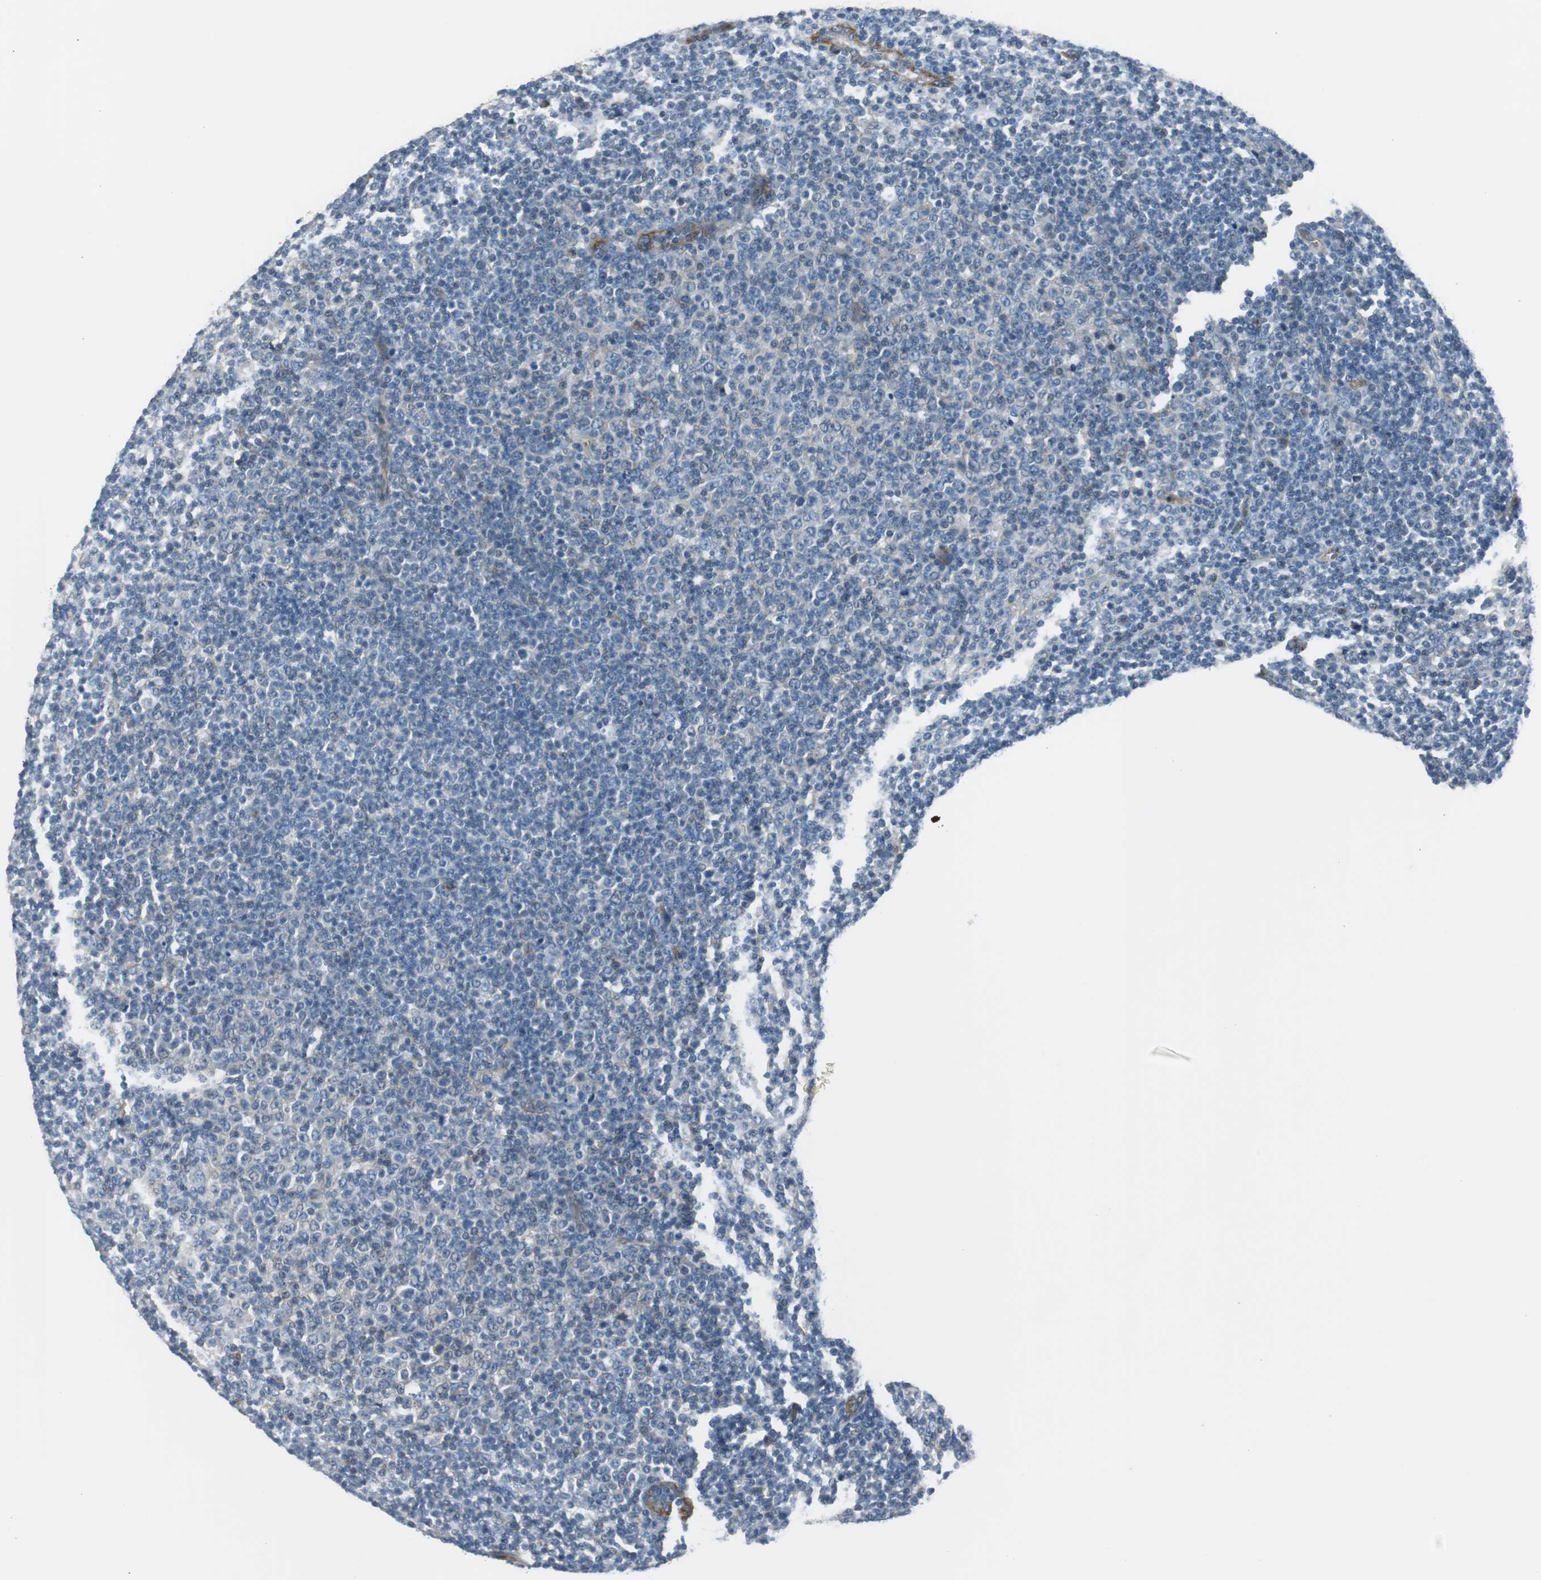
{"staining": {"intensity": "weak", "quantity": "<25%", "location": "cytoplasmic/membranous"}, "tissue": "lymphoma", "cell_type": "Tumor cells", "image_type": "cancer", "snomed": [{"axis": "morphology", "description": "Malignant lymphoma, non-Hodgkin's type, Low grade"}, {"axis": "topography", "description": "Lymph node"}], "caption": "This is a histopathology image of immunohistochemistry (IHC) staining of low-grade malignant lymphoma, non-Hodgkin's type, which shows no expression in tumor cells.", "gene": "STXBP4", "patient": {"sex": "male", "age": 70}}